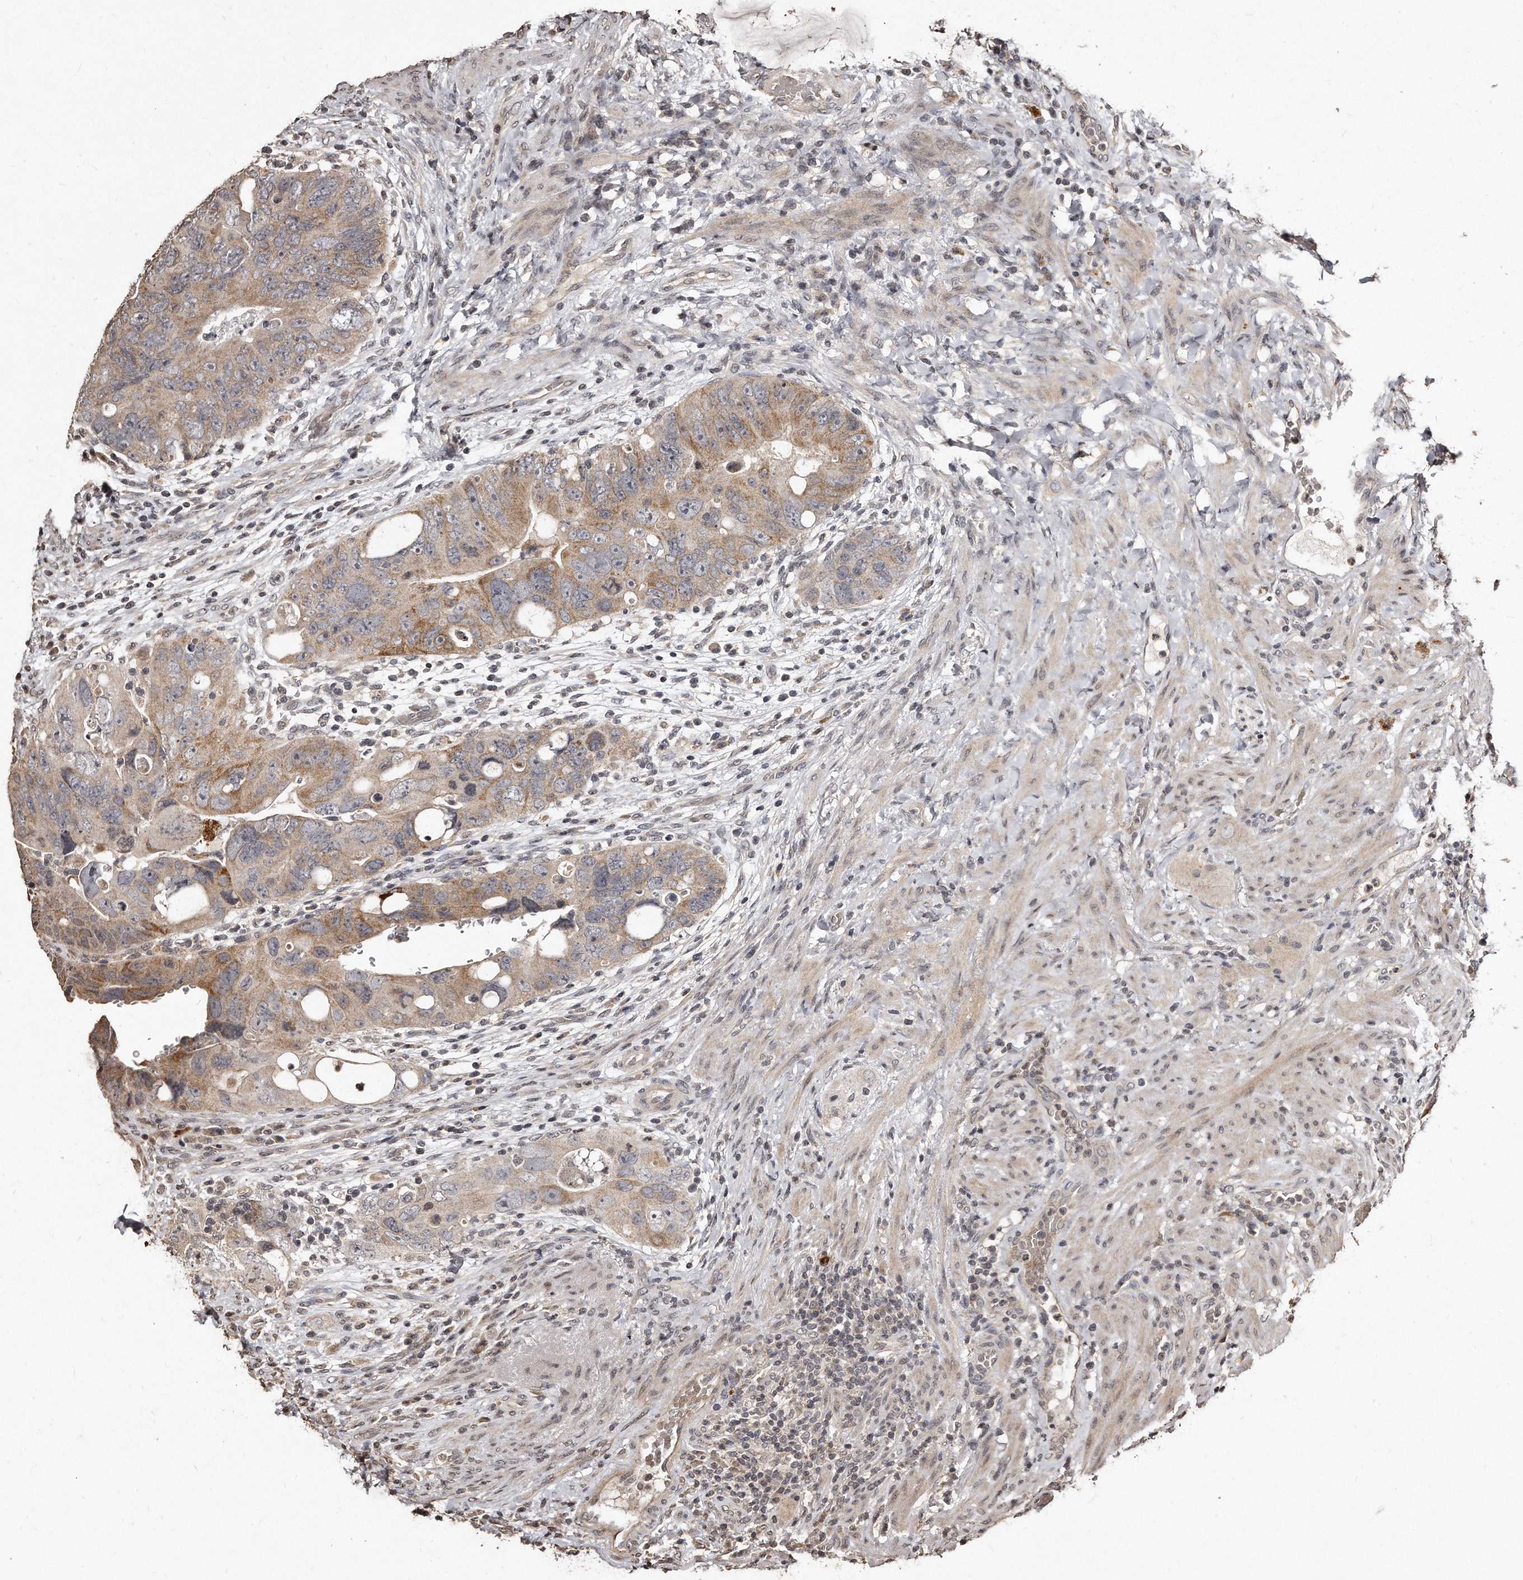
{"staining": {"intensity": "moderate", "quantity": ">75%", "location": "cytoplasmic/membranous"}, "tissue": "colorectal cancer", "cell_type": "Tumor cells", "image_type": "cancer", "snomed": [{"axis": "morphology", "description": "Adenocarcinoma, NOS"}, {"axis": "topography", "description": "Rectum"}], "caption": "This photomicrograph demonstrates immunohistochemistry (IHC) staining of adenocarcinoma (colorectal), with medium moderate cytoplasmic/membranous positivity in about >75% of tumor cells.", "gene": "TSHR", "patient": {"sex": "male", "age": 59}}